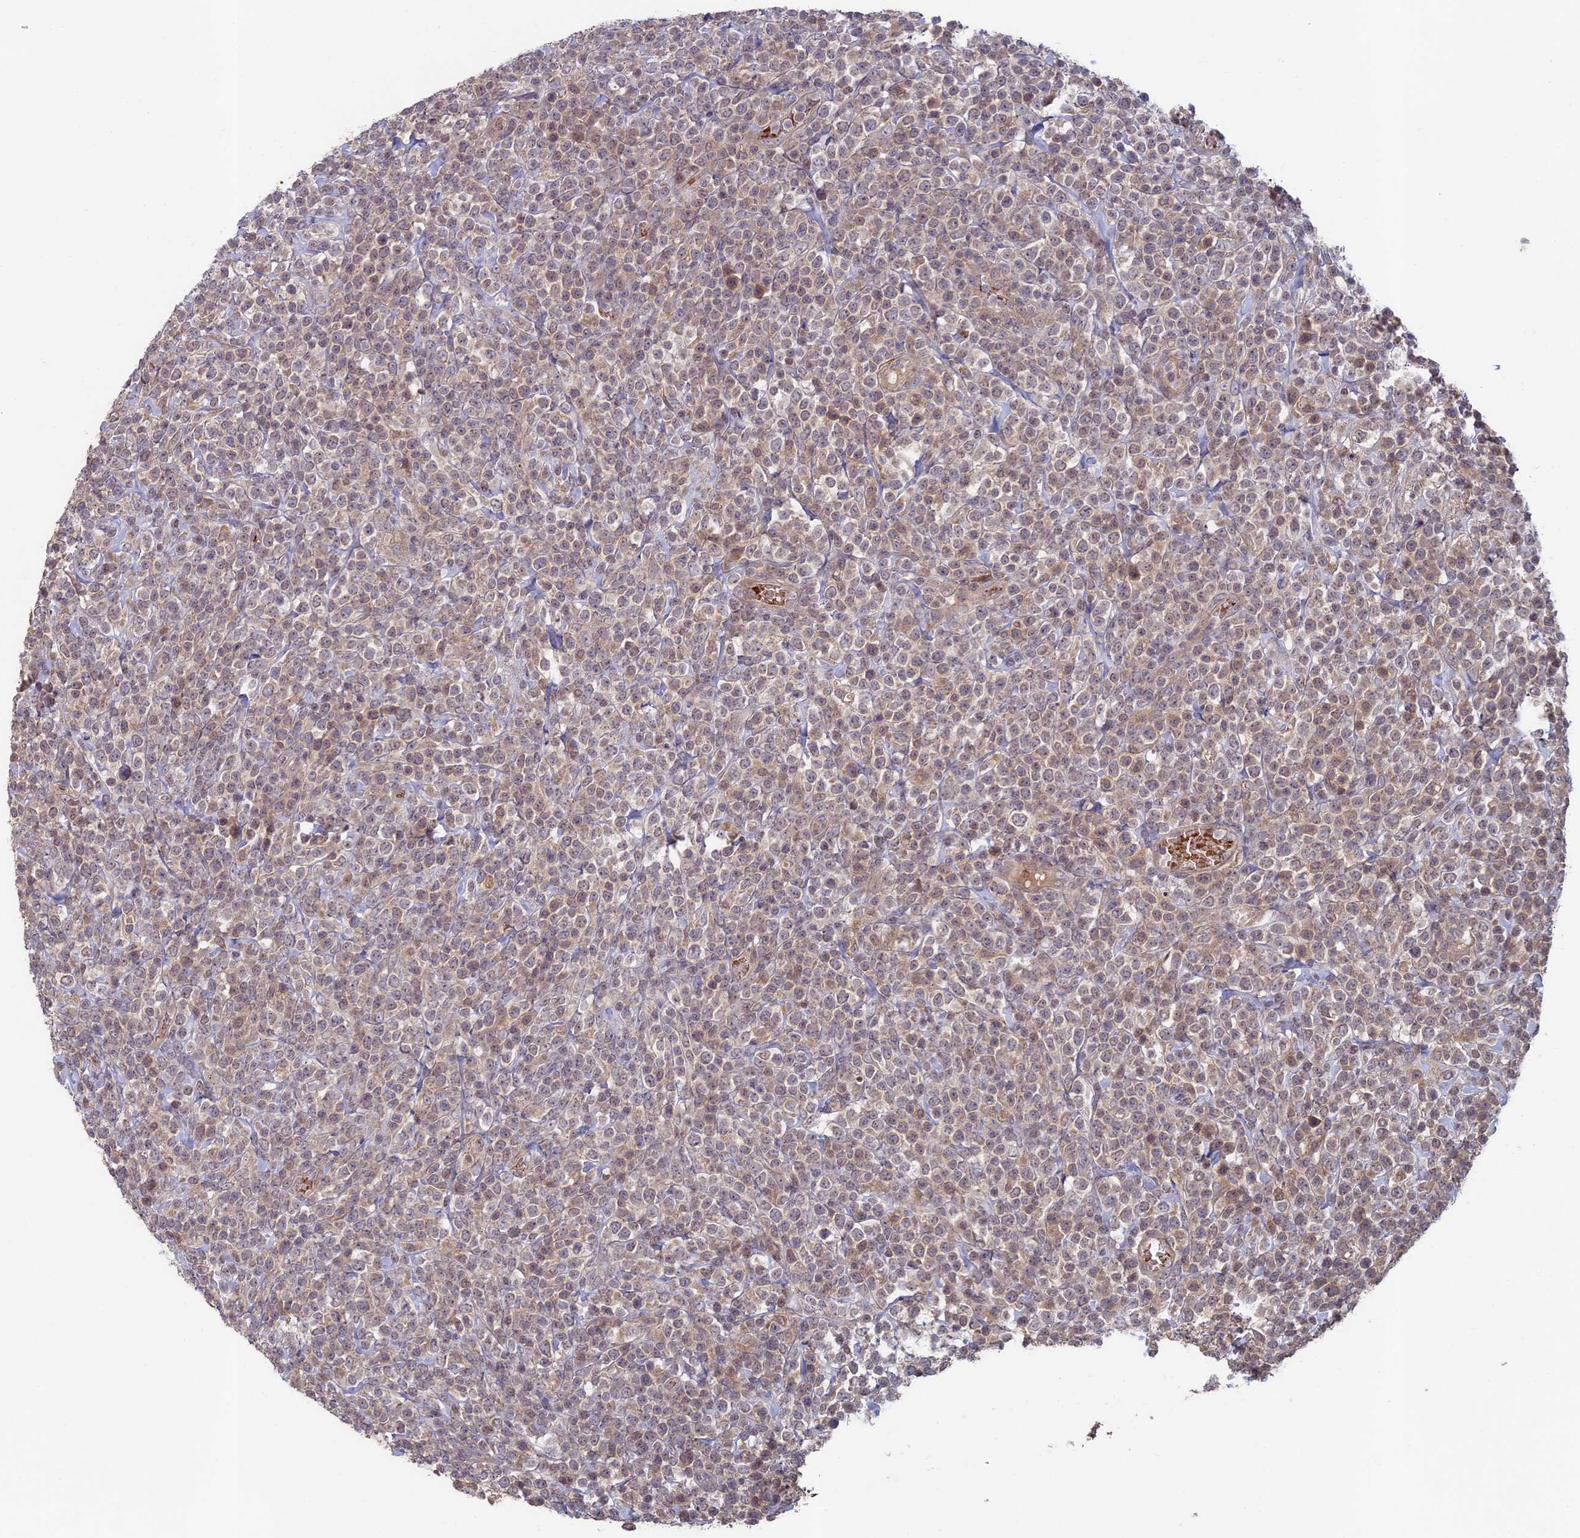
{"staining": {"intensity": "weak", "quantity": "25%-75%", "location": "cytoplasmic/membranous,nuclear"}, "tissue": "lymphoma", "cell_type": "Tumor cells", "image_type": "cancer", "snomed": [{"axis": "morphology", "description": "Malignant lymphoma, non-Hodgkin's type, High grade"}, {"axis": "topography", "description": "Colon"}], "caption": "Weak cytoplasmic/membranous and nuclear staining for a protein is appreciated in about 25%-75% of tumor cells of lymphoma using IHC.", "gene": "RCCD1", "patient": {"sex": "female", "age": 53}}